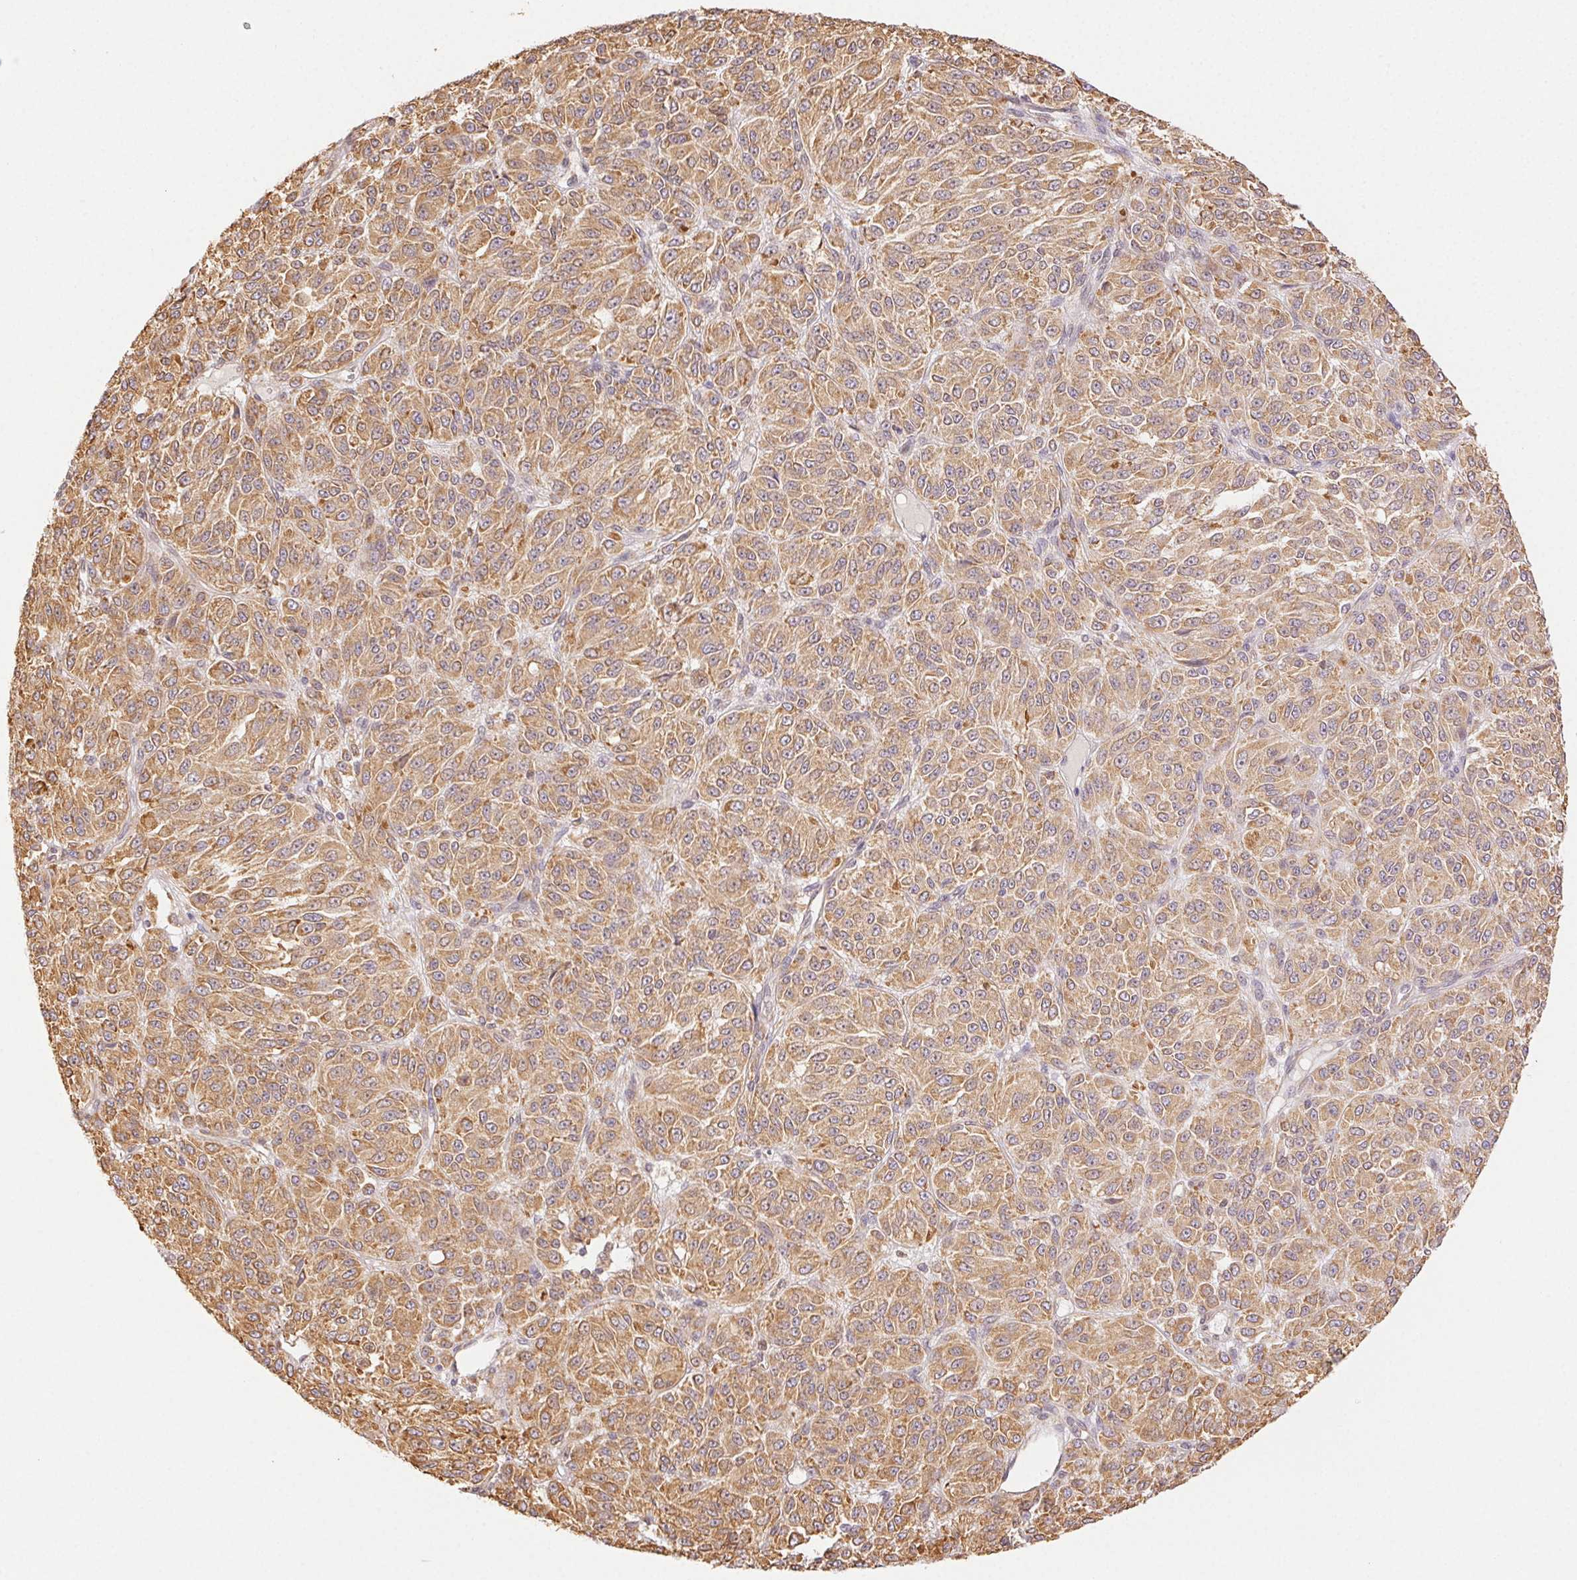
{"staining": {"intensity": "moderate", "quantity": ">75%", "location": "cytoplasmic/membranous"}, "tissue": "melanoma", "cell_type": "Tumor cells", "image_type": "cancer", "snomed": [{"axis": "morphology", "description": "Malignant melanoma, Metastatic site"}, {"axis": "topography", "description": "Brain"}], "caption": "A brown stain shows moderate cytoplasmic/membranous positivity of a protein in human melanoma tumor cells.", "gene": "ENTREP1", "patient": {"sex": "female", "age": 56}}